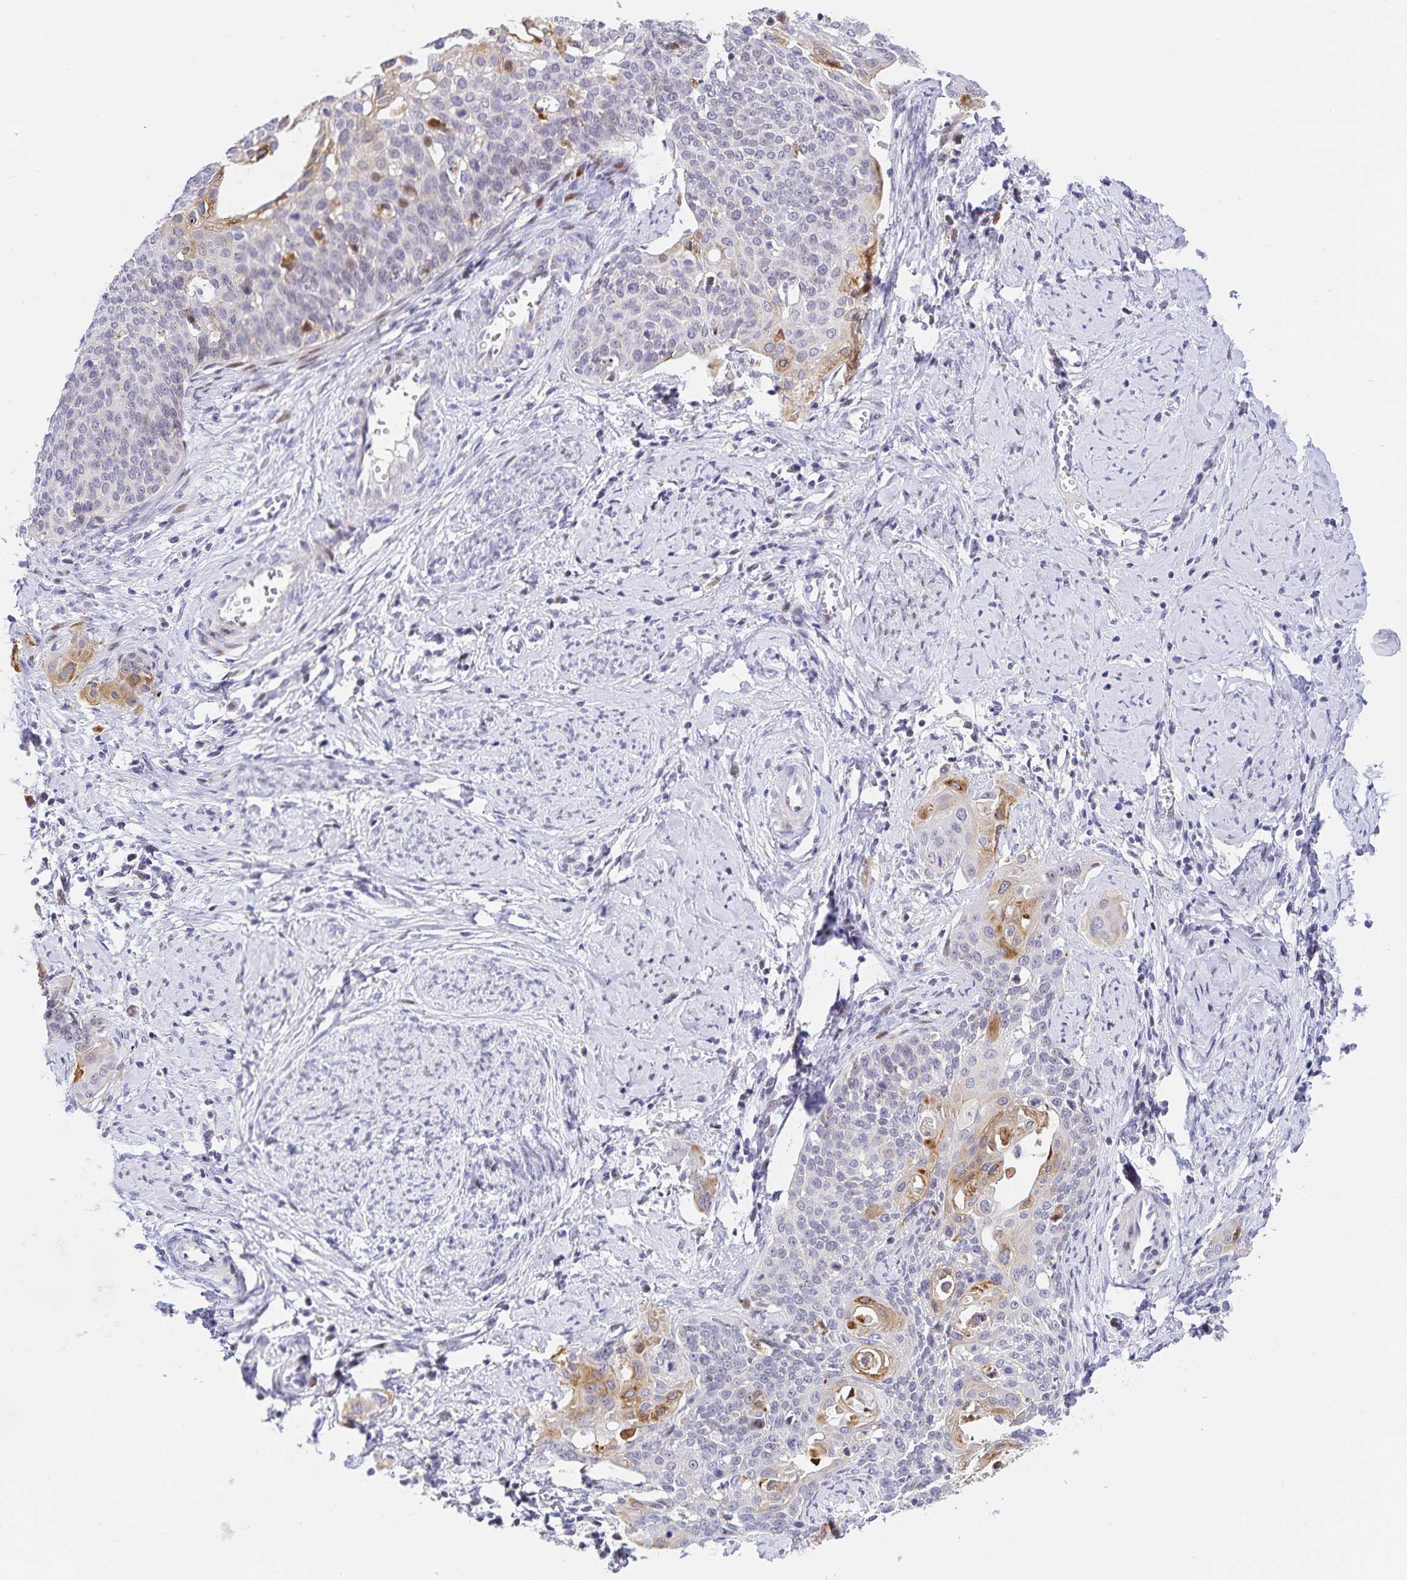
{"staining": {"intensity": "weak", "quantity": "<25%", "location": "cytoplasmic/membranous"}, "tissue": "cervical cancer", "cell_type": "Tumor cells", "image_type": "cancer", "snomed": [{"axis": "morphology", "description": "Squamous cell carcinoma, NOS"}, {"axis": "topography", "description": "Cervix"}], "caption": "Tumor cells are negative for protein expression in human cervical squamous cell carcinoma.", "gene": "KBTBD13", "patient": {"sex": "female", "age": 44}}